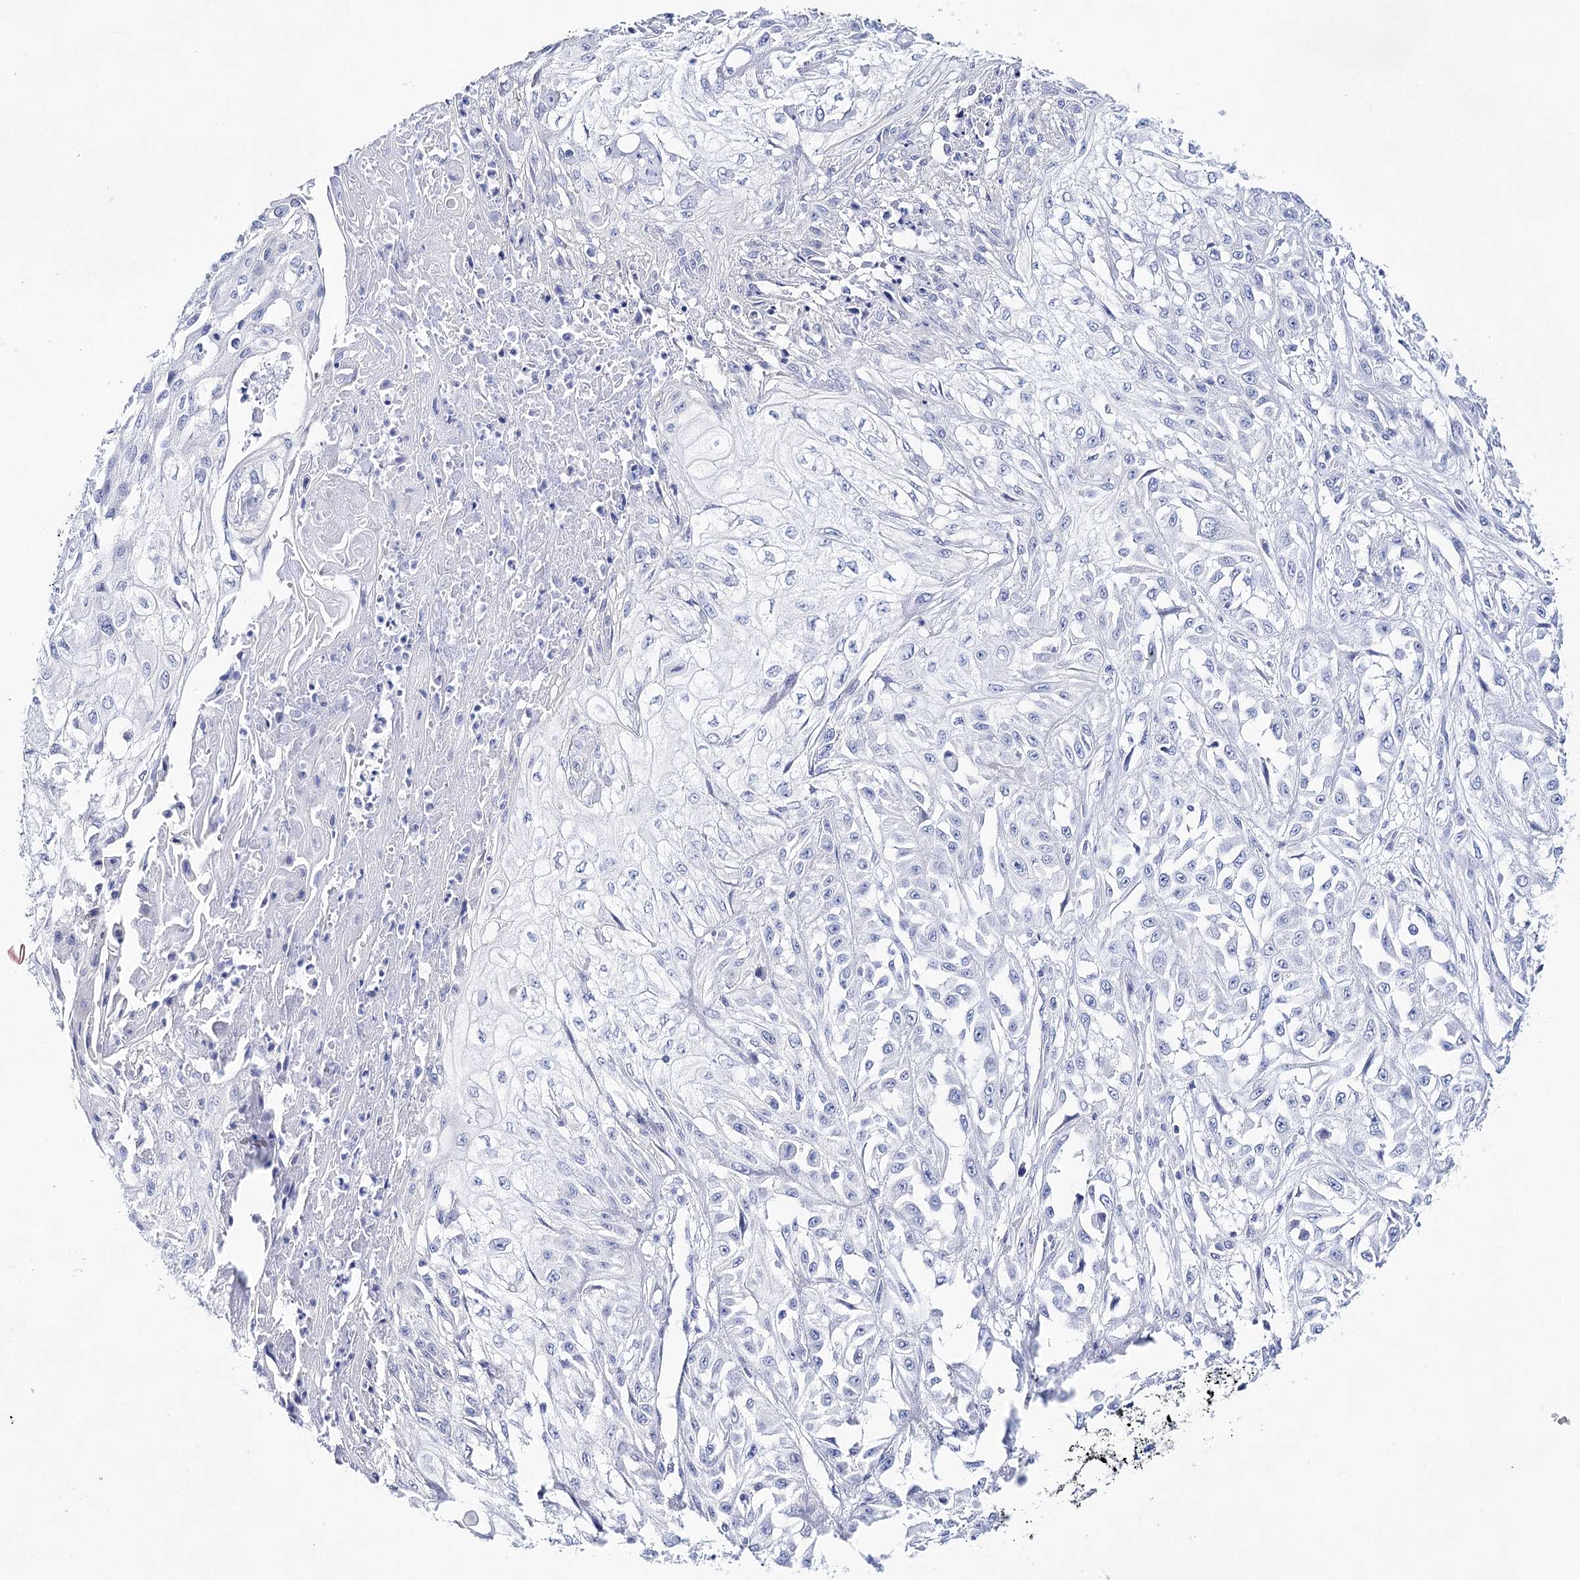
{"staining": {"intensity": "negative", "quantity": "none", "location": "none"}, "tissue": "skin cancer", "cell_type": "Tumor cells", "image_type": "cancer", "snomed": [{"axis": "morphology", "description": "Squamous cell carcinoma, NOS"}, {"axis": "morphology", "description": "Squamous cell carcinoma, metastatic, NOS"}, {"axis": "topography", "description": "Skin"}, {"axis": "topography", "description": "Lymph node"}], "caption": "The image displays no significant staining in tumor cells of skin squamous cell carcinoma.", "gene": "LALBA", "patient": {"sex": "male", "age": 75}}